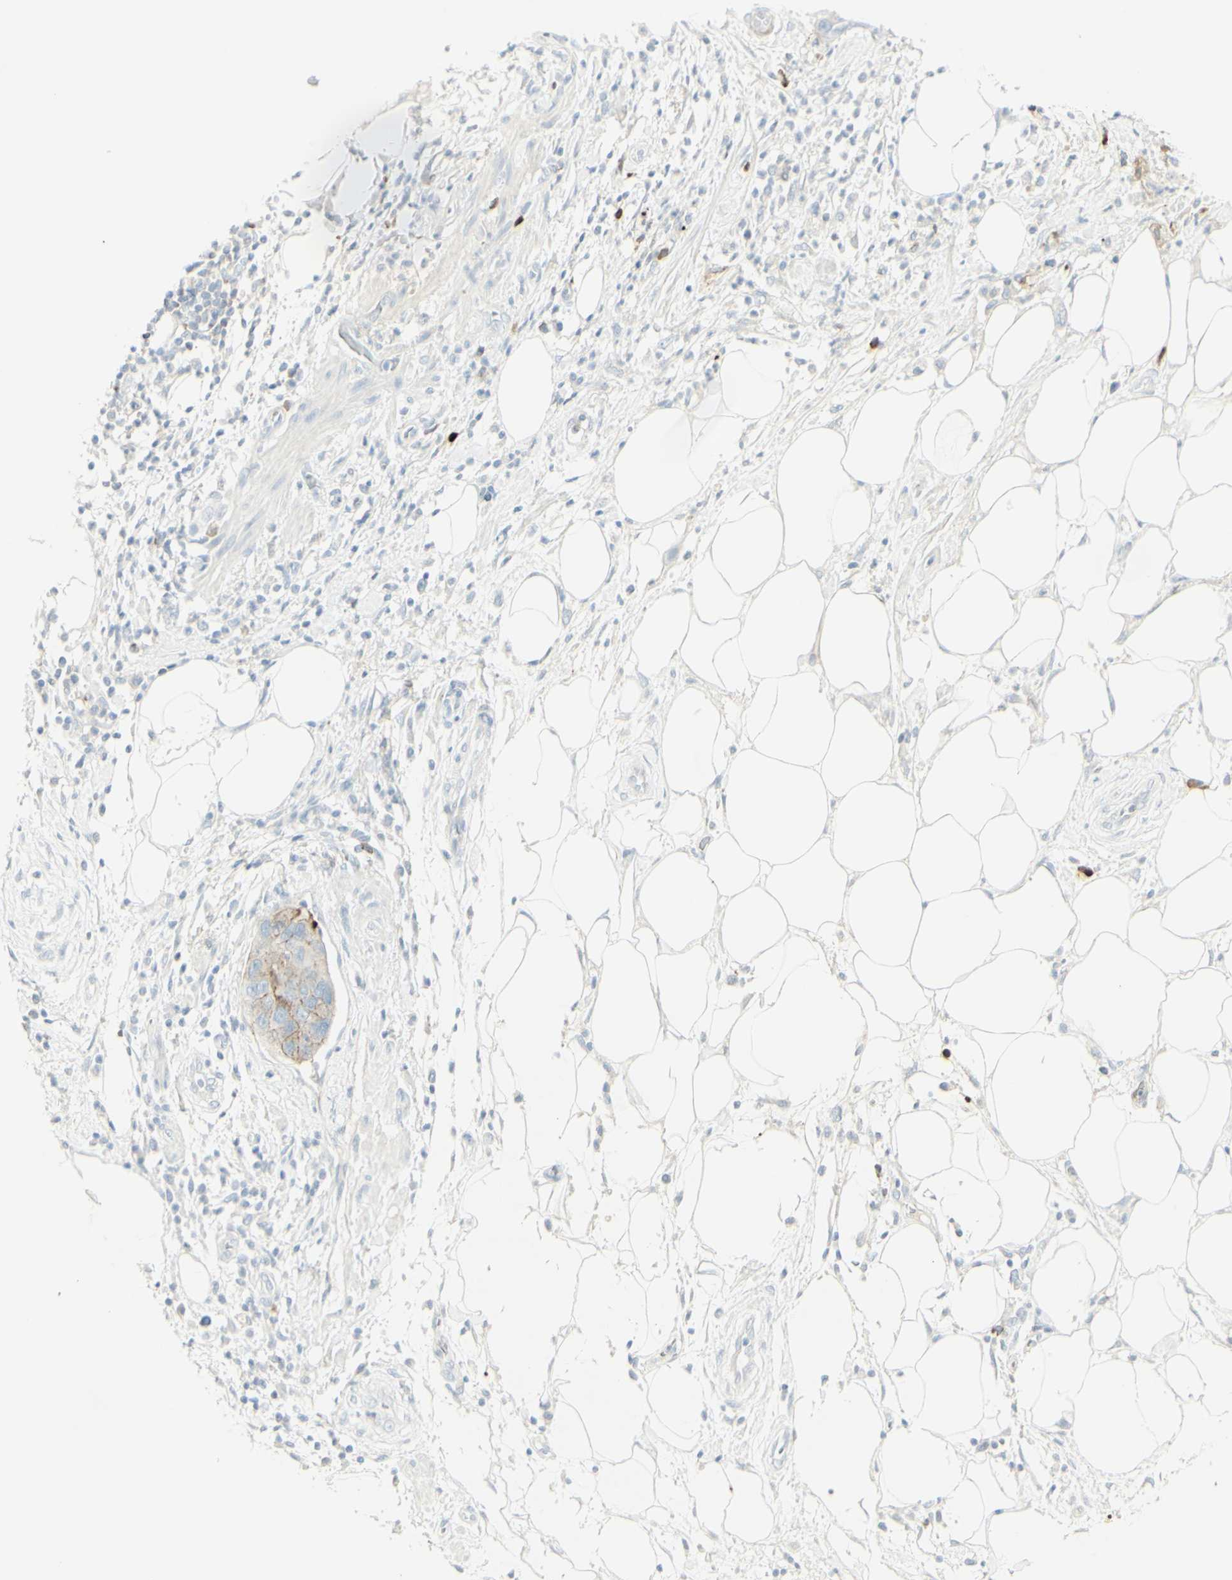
{"staining": {"intensity": "moderate", "quantity": "25%-75%", "location": "cytoplasmic/membranous"}, "tissue": "pancreatic cancer", "cell_type": "Tumor cells", "image_type": "cancer", "snomed": [{"axis": "morphology", "description": "Adenocarcinoma, NOS"}, {"axis": "topography", "description": "Pancreas"}], "caption": "IHC image of neoplastic tissue: human pancreatic adenocarcinoma stained using IHC reveals medium levels of moderate protein expression localized specifically in the cytoplasmic/membranous of tumor cells, appearing as a cytoplasmic/membranous brown color.", "gene": "MDK", "patient": {"sex": "female", "age": 71}}